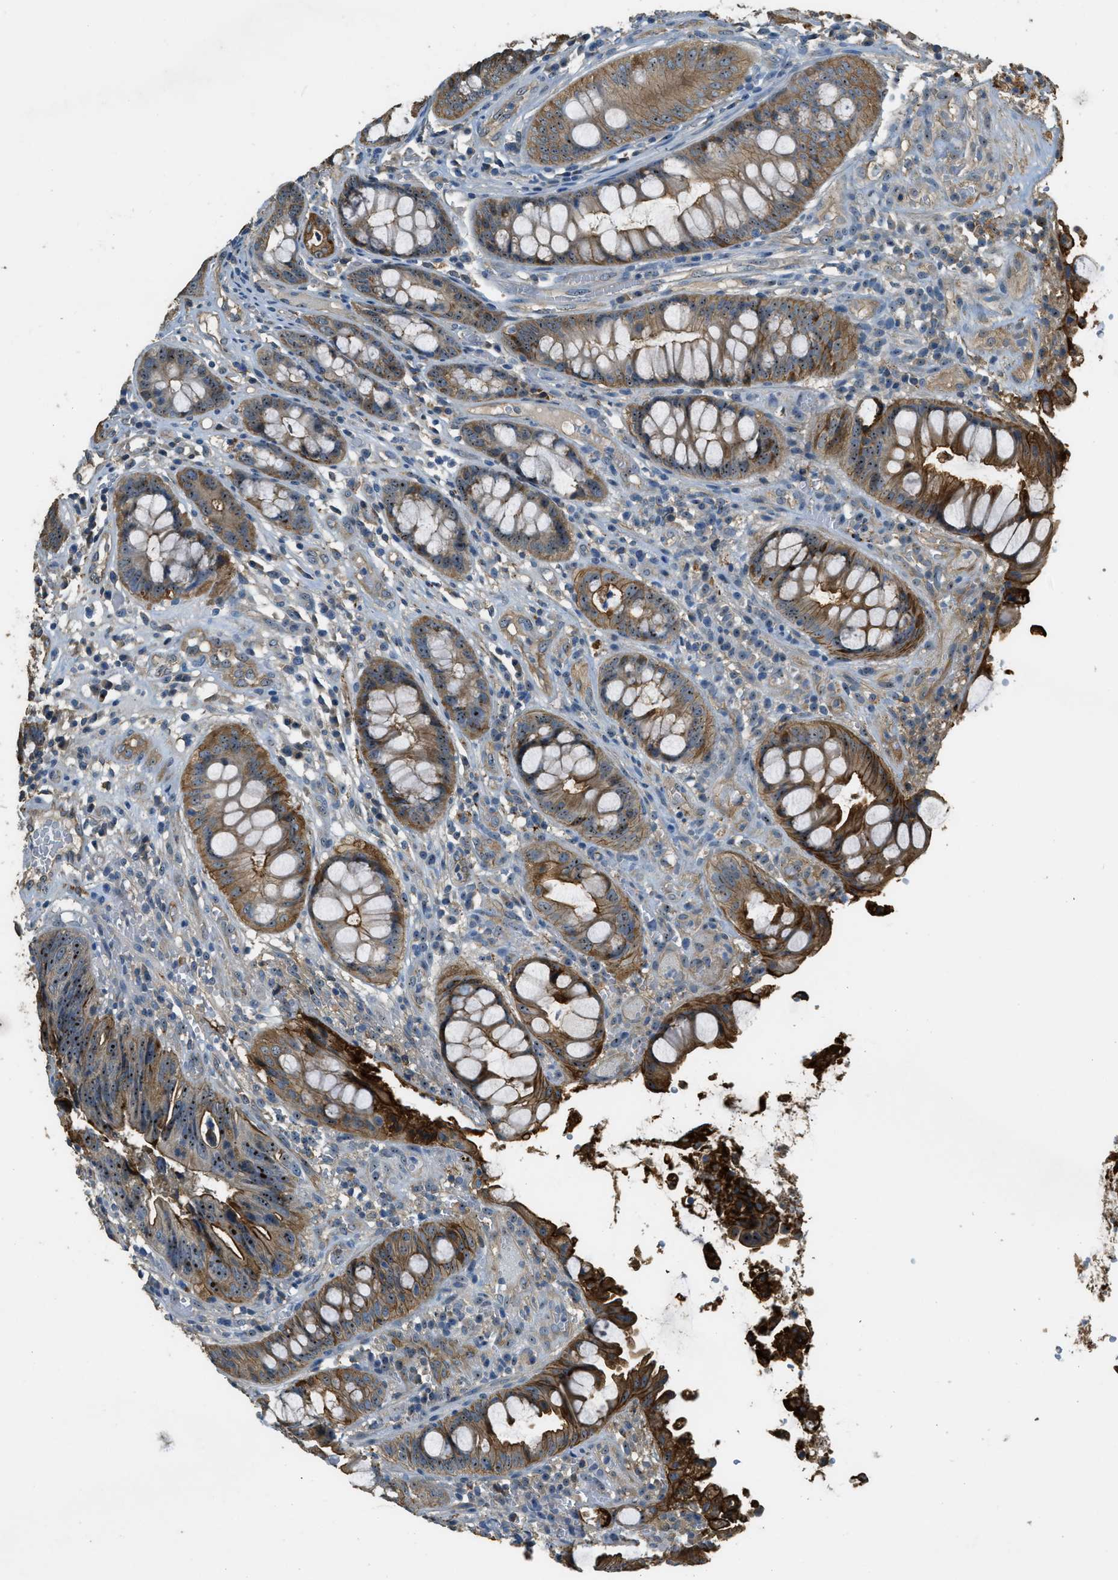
{"staining": {"intensity": "moderate", "quantity": ">75%", "location": "cytoplasmic/membranous,nuclear"}, "tissue": "colorectal cancer", "cell_type": "Tumor cells", "image_type": "cancer", "snomed": [{"axis": "morphology", "description": "Adenocarcinoma, NOS"}, {"axis": "topography", "description": "Colon"}], "caption": "This photomicrograph demonstrates colorectal cancer stained with immunohistochemistry (IHC) to label a protein in brown. The cytoplasmic/membranous and nuclear of tumor cells show moderate positivity for the protein. Nuclei are counter-stained blue.", "gene": "OSMR", "patient": {"sex": "female", "age": 57}}